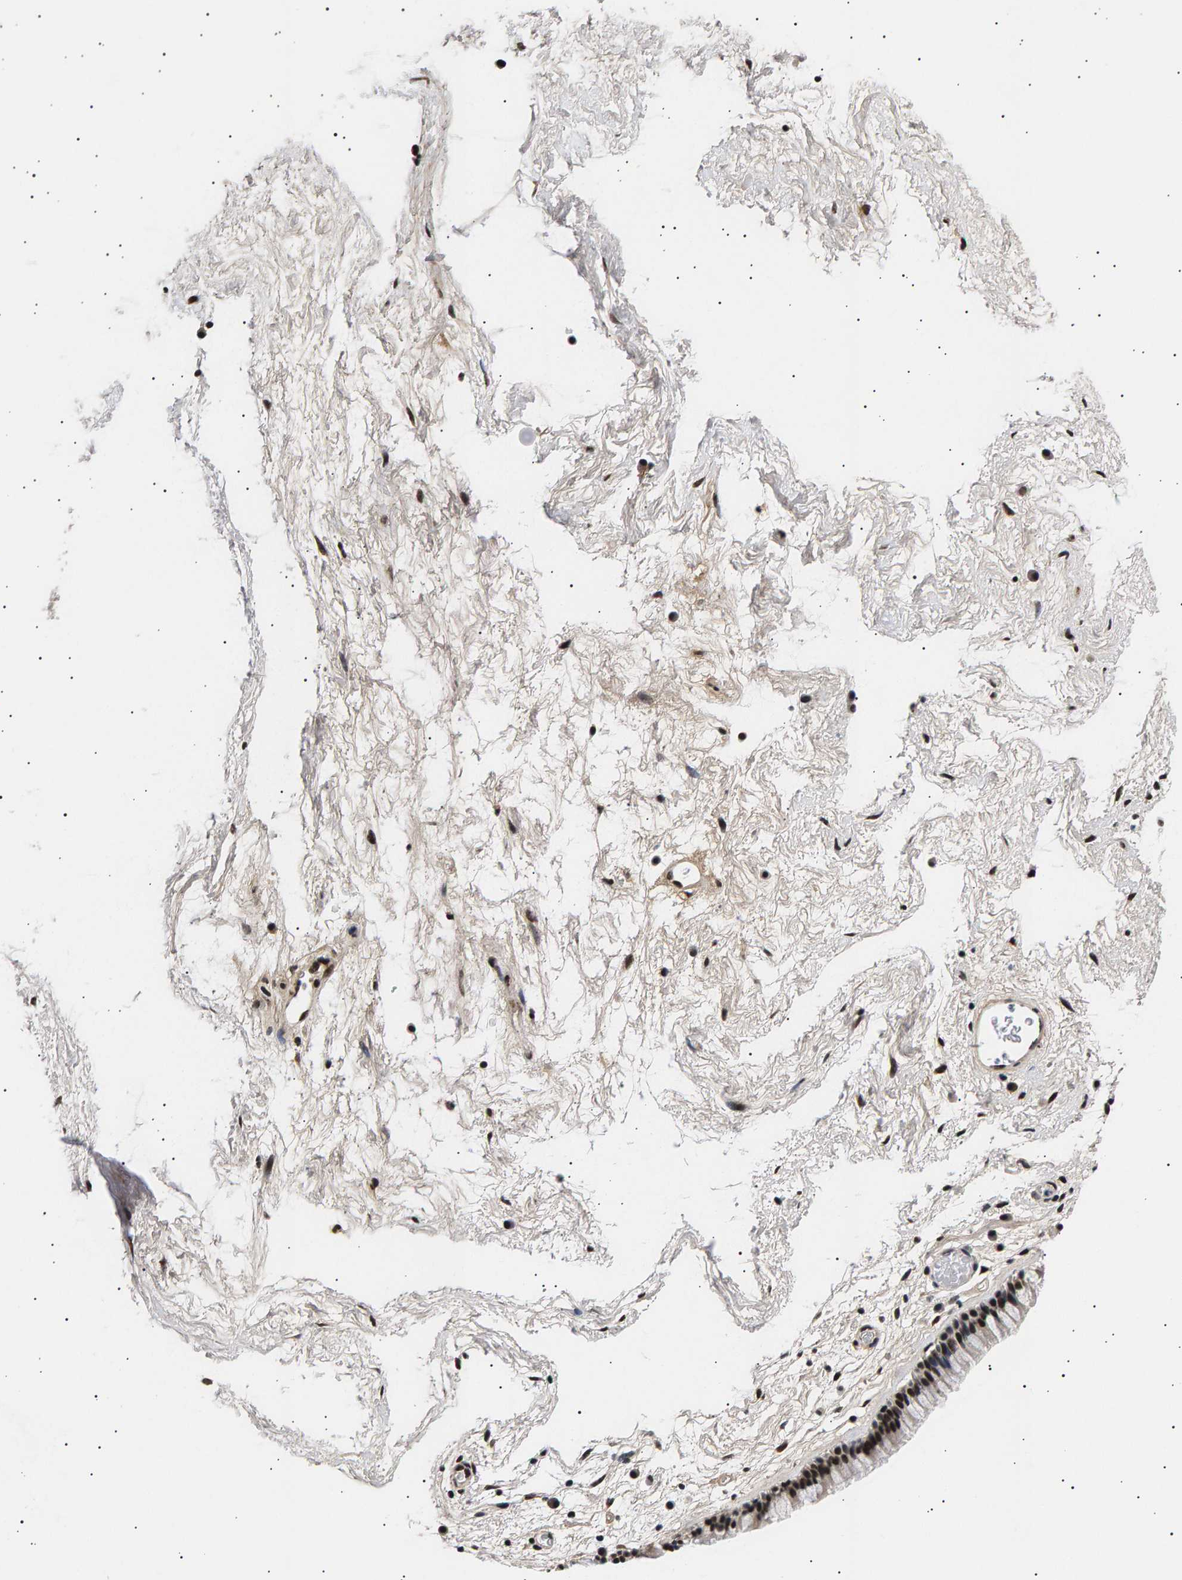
{"staining": {"intensity": "strong", "quantity": ">75%", "location": "nuclear"}, "tissue": "nasopharynx", "cell_type": "Respiratory epithelial cells", "image_type": "normal", "snomed": [{"axis": "morphology", "description": "Normal tissue, NOS"}, {"axis": "morphology", "description": "Inflammation, NOS"}, {"axis": "topography", "description": "Nasopharynx"}], "caption": "The histopathology image demonstrates a brown stain indicating the presence of a protein in the nuclear of respiratory epithelial cells in nasopharynx.", "gene": "ANKRD40", "patient": {"sex": "male", "age": 48}}